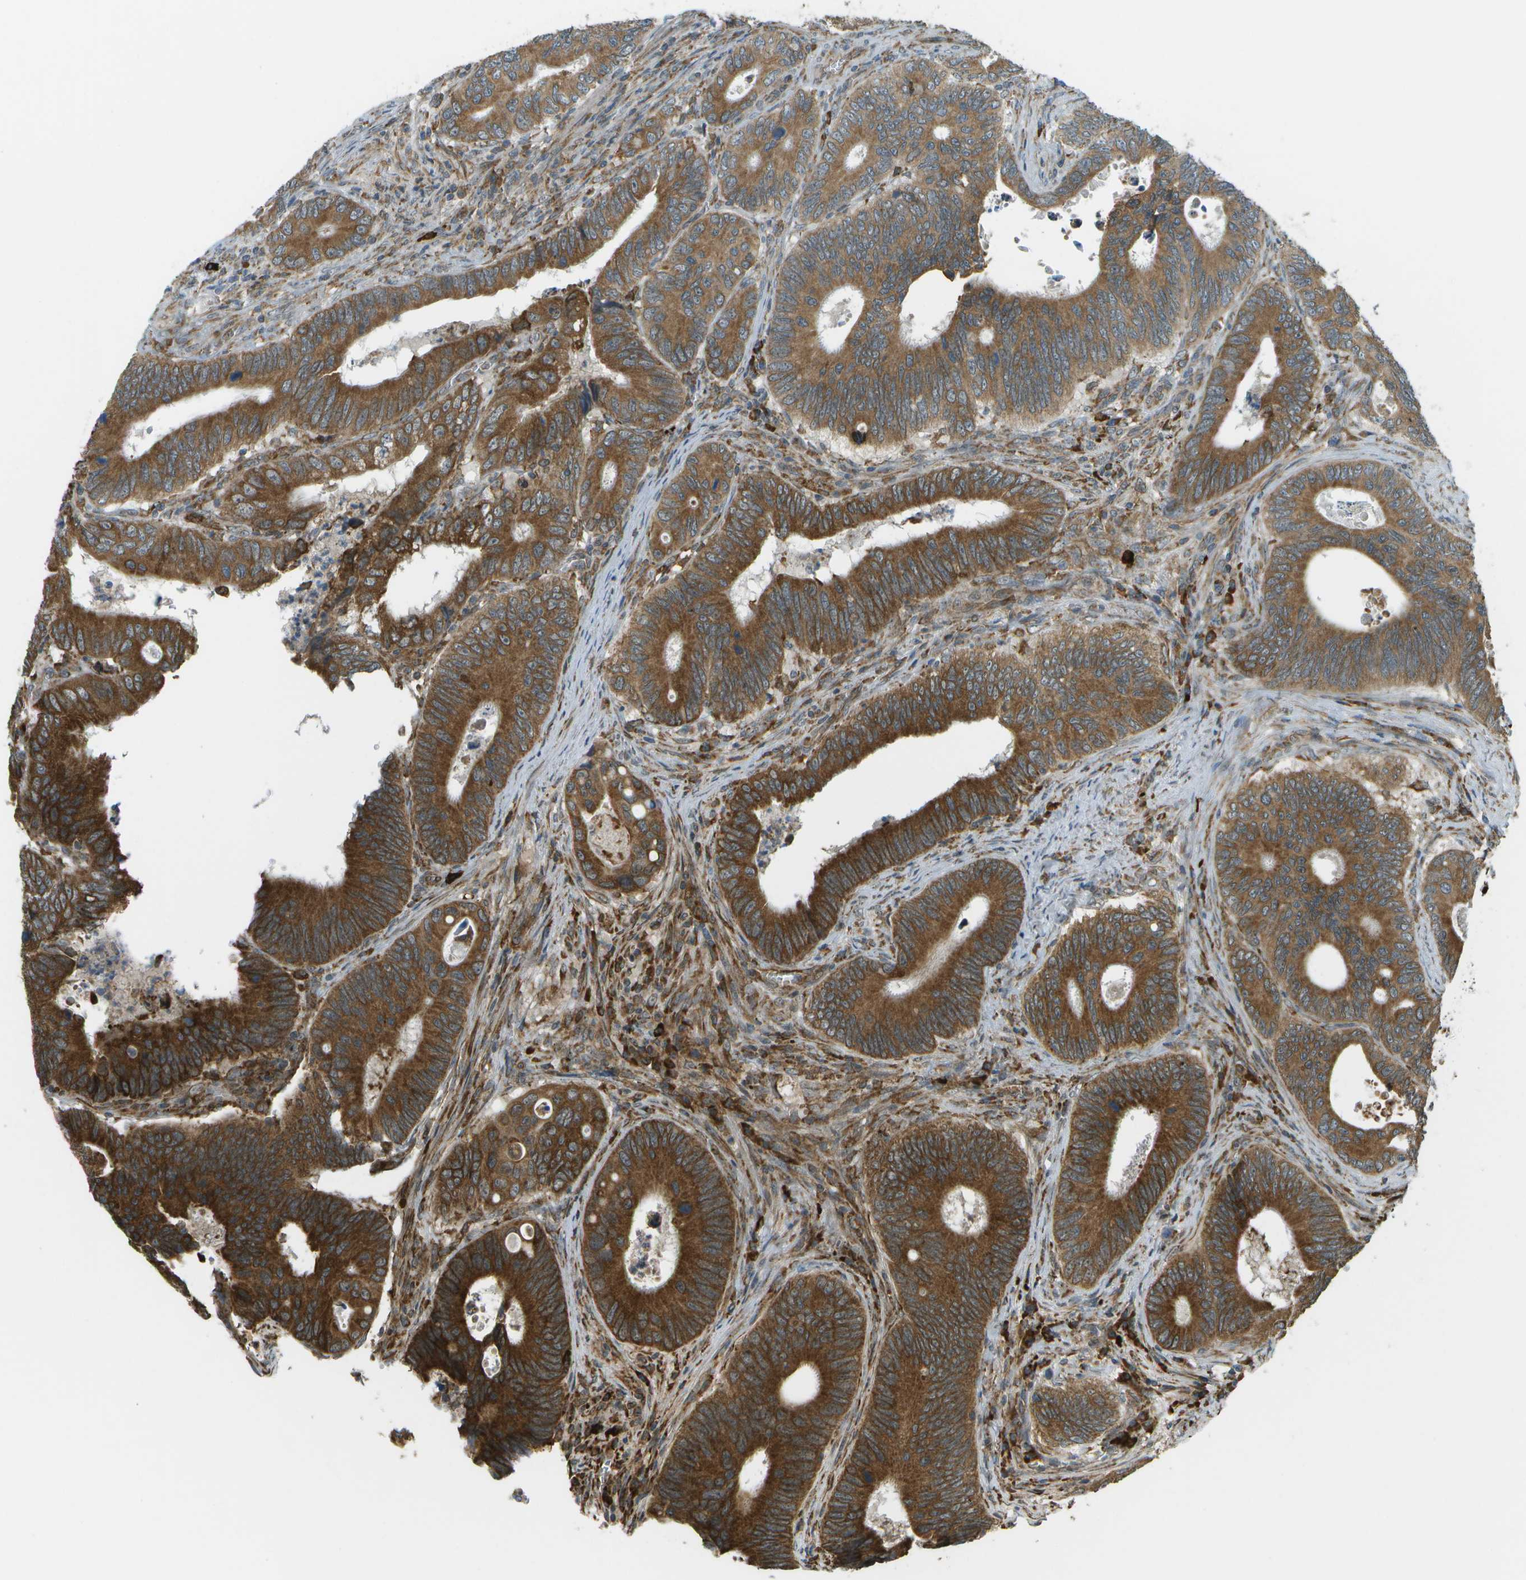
{"staining": {"intensity": "strong", "quantity": ">75%", "location": "cytoplasmic/membranous"}, "tissue": "colorectal cancer", "cell_type": "Tumor cells", "image_type": "cancer", "snomed": [{"axis": "morphology", "description": "Inflammation, NOS"}, {"axis": "morphology", "description": "Adenocarcinoma, NOS"}, {"axis": "topography", "description": "Colon"}], "caption": "Protein analysis of colorectal cancer (adenocarcinoma) tissue shows strong cytoplasmic/membranous expression in about >75% of tumor cells.", "gene": "USP30", "patient": {"sex": "male", "age": 72}}